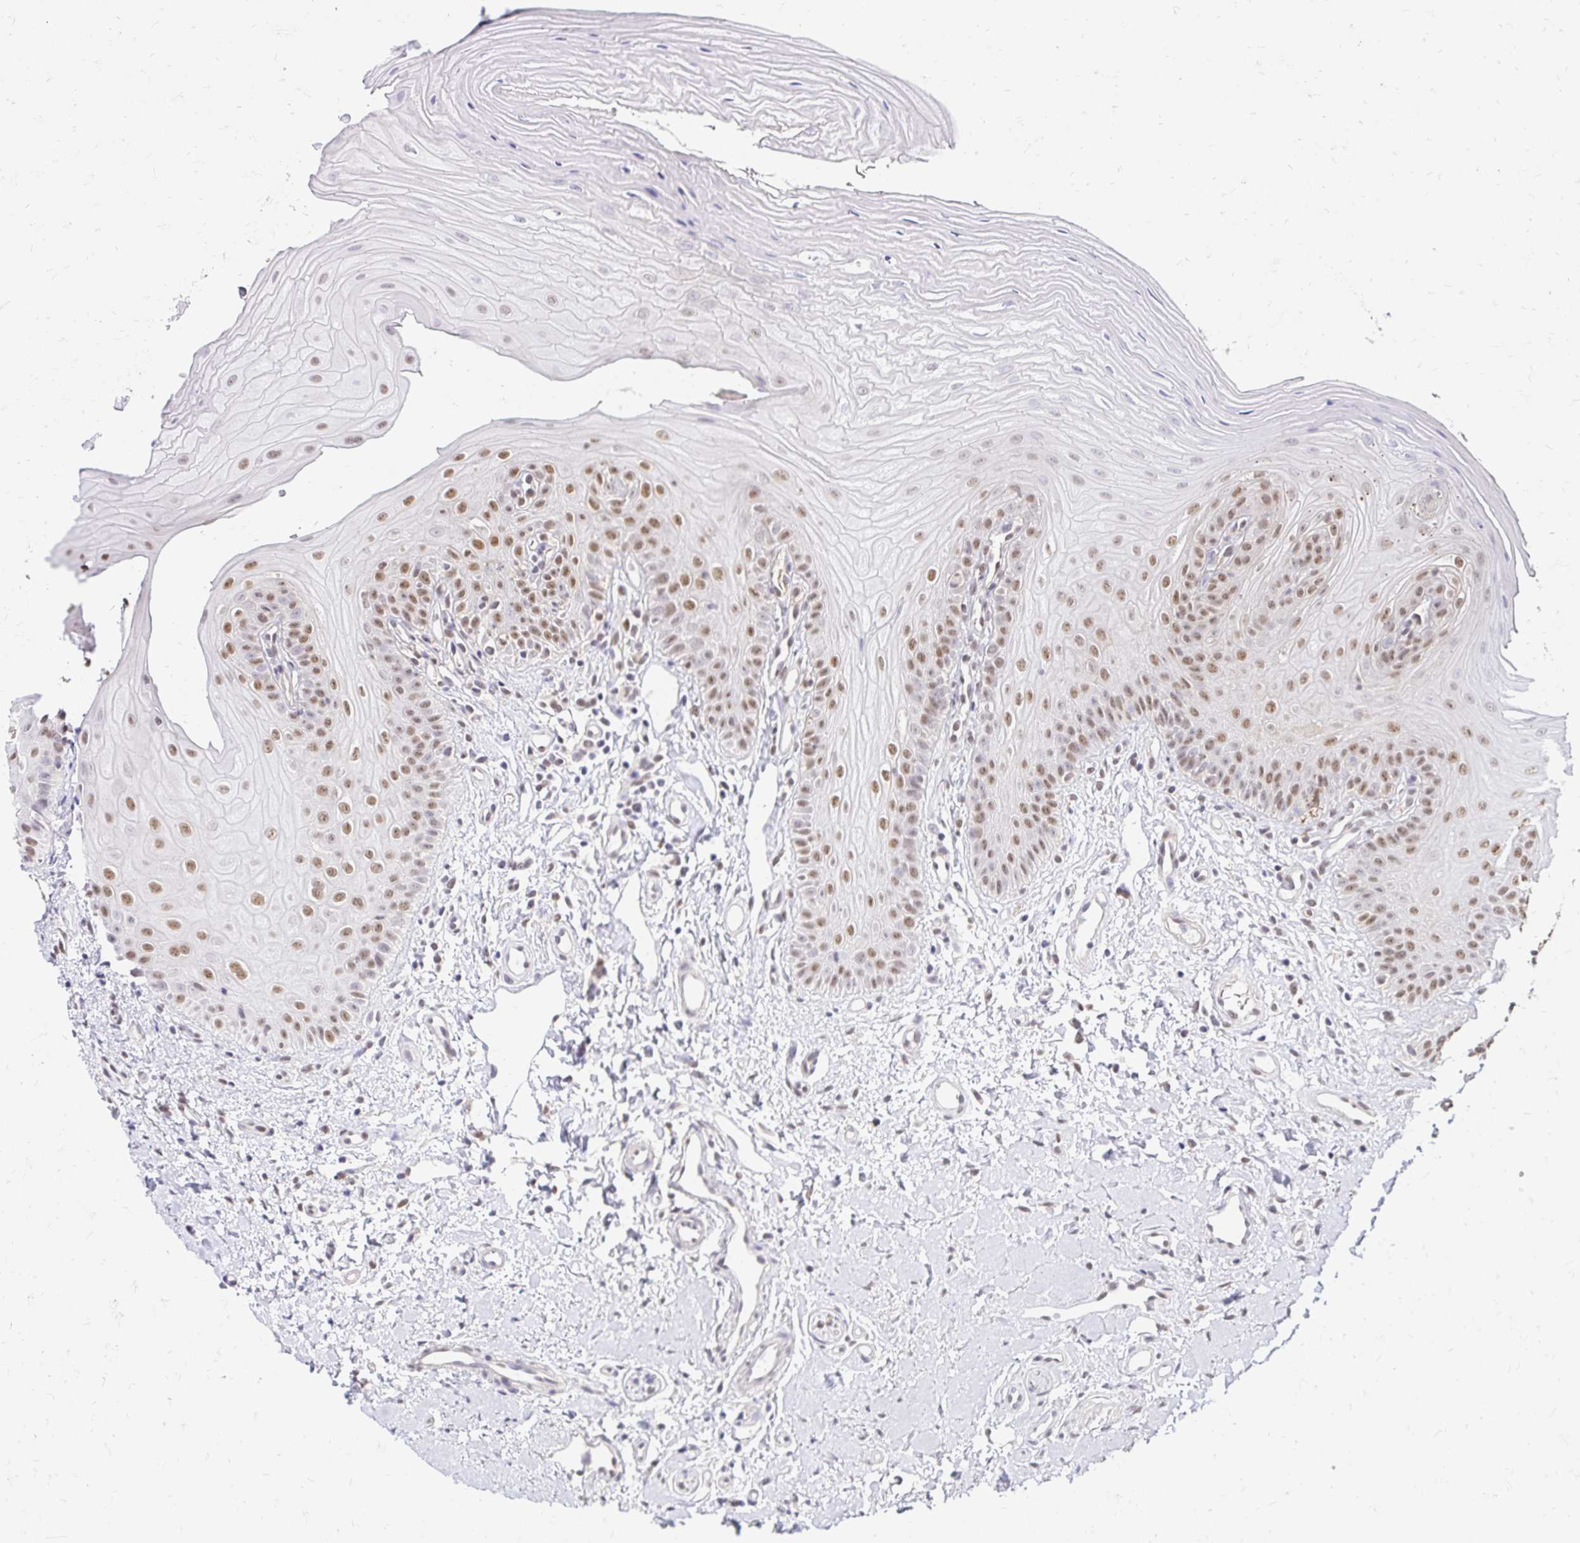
{"staining": {"intensity": "moderate", "quantity": ">75%", "location": "nuclear"}, "tissue": "oral mucosa", "cell_type": "Squamous epithelial cells", "image_type": "normal", "snomed": [{"axis": "morphology", "description": "Normal tissue, NOS"}, {"axis": "topography", "description": "Oral tissue"}], "caption": "Immunohistochemistry (IHC) staining of benign oral mucosa, which shows medium levels of moderate nuclear positivity in about >75% of squamous epithelial cells indicating moderate nuclear protein staining. The staining was performed using DAB (3,3'-diaminobenzidine) (brown) for protein detection and nuclei were counterstained in hematoxylin (blue).", "gene": "RIMS4", "patient": {"sex": "female", "age": 73}}